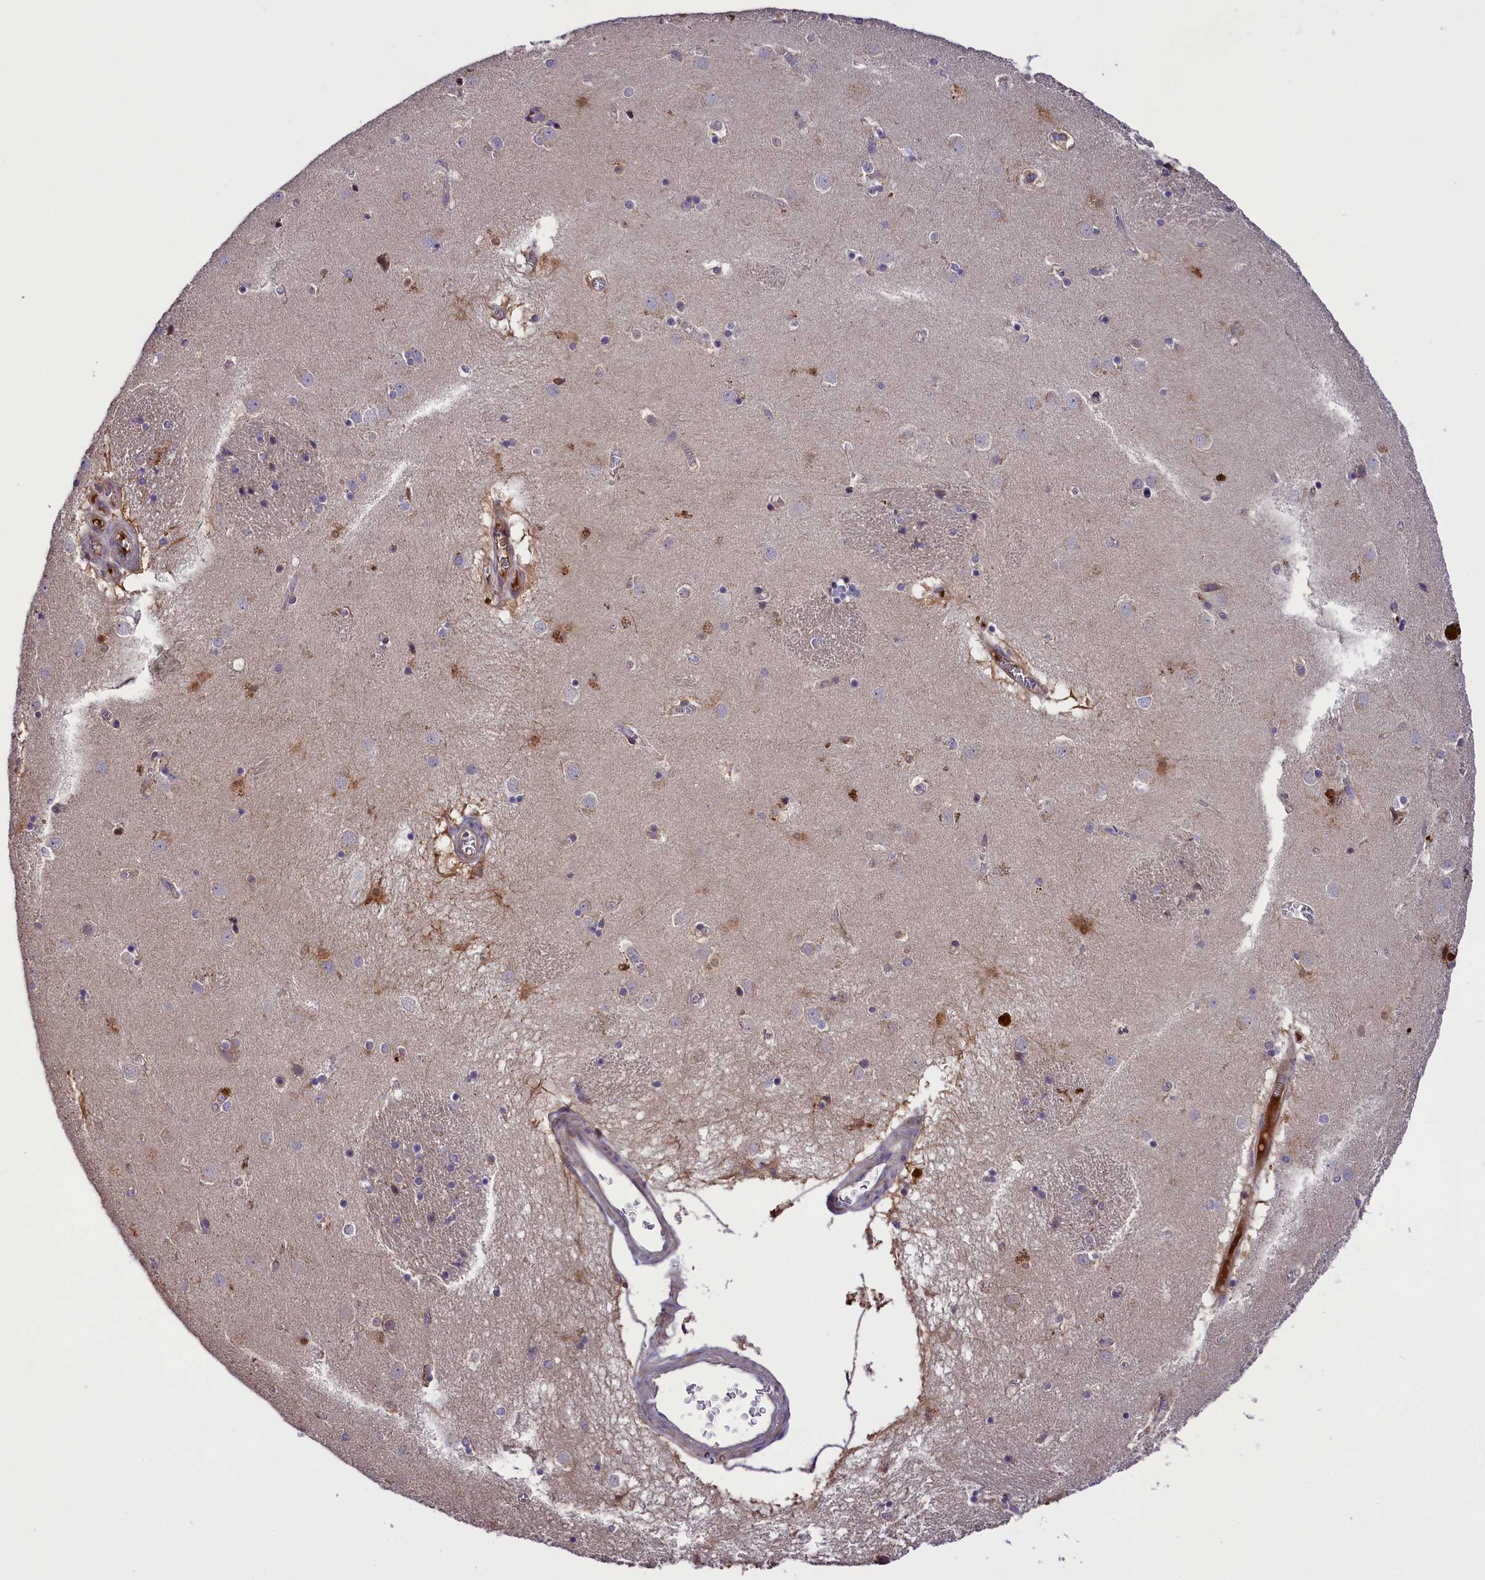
{"staining": {"intensity": "weak", "quantity": "<25%", "location": "cytoplasmic/membranous"}, "tissue": "caudate", "cell_type": "Glial cells", "image_type": "normal", "snomed": [{"axis": "morphology", "description": "Normal tissue, NOS"}, {"axis": "topography", "description": "Lateral ventricle wall"}], "caption": "A high-resolution micrograph shows immunohistochemistry staining of unremarkable caudate, which shows no significant expression in glial cells.", "gene": "ABCC10", "patient": {"sex": "male", "age": 70}}